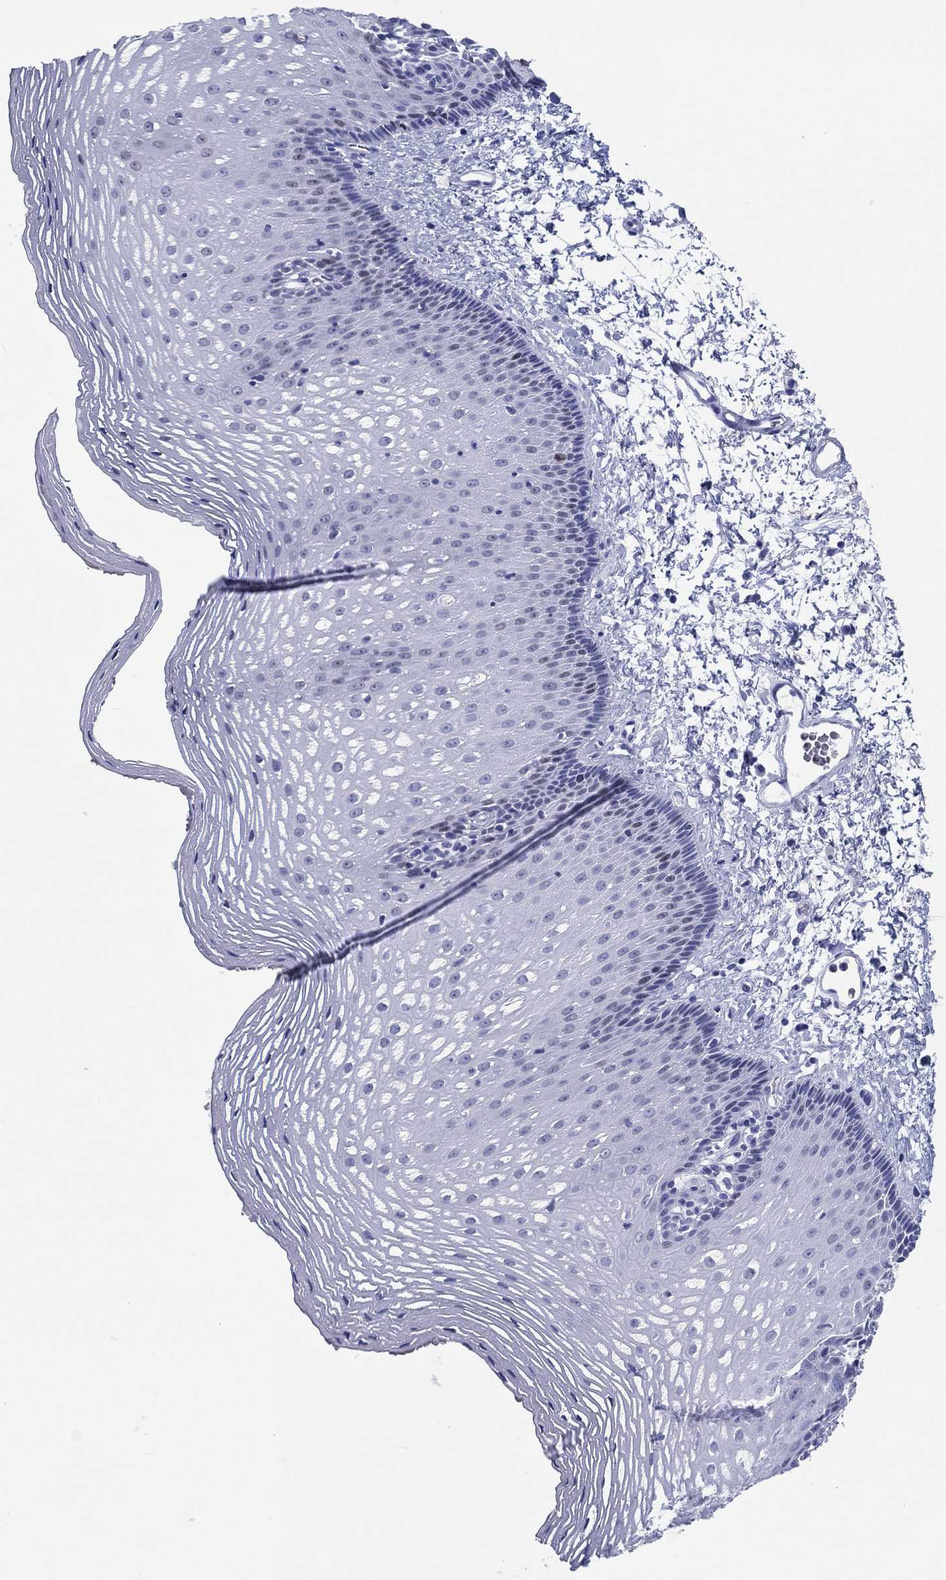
{"staining": {"intensity": "weak", "quantity": "25%-75%", "location": "nuclear"}, "tissue": "esophagus", "cell_type": "Squamous epithelial cells", "image_type": "normal", "snomed": [{"axis": "morphology", "description": "Normal tissue, NOS"}, {"axis": "topography", "description": "Esophagus"}], "caption": "Immunohistochemistry (IHC) (DAB (3,3'-diaminobenzidine)) staining of normal esophagus reveals weak nuclear protein staining in approximately 25%-75% of squamous epithelial cells.", "gene": "H1", "patient": {"sex": "male", "age": 76}}